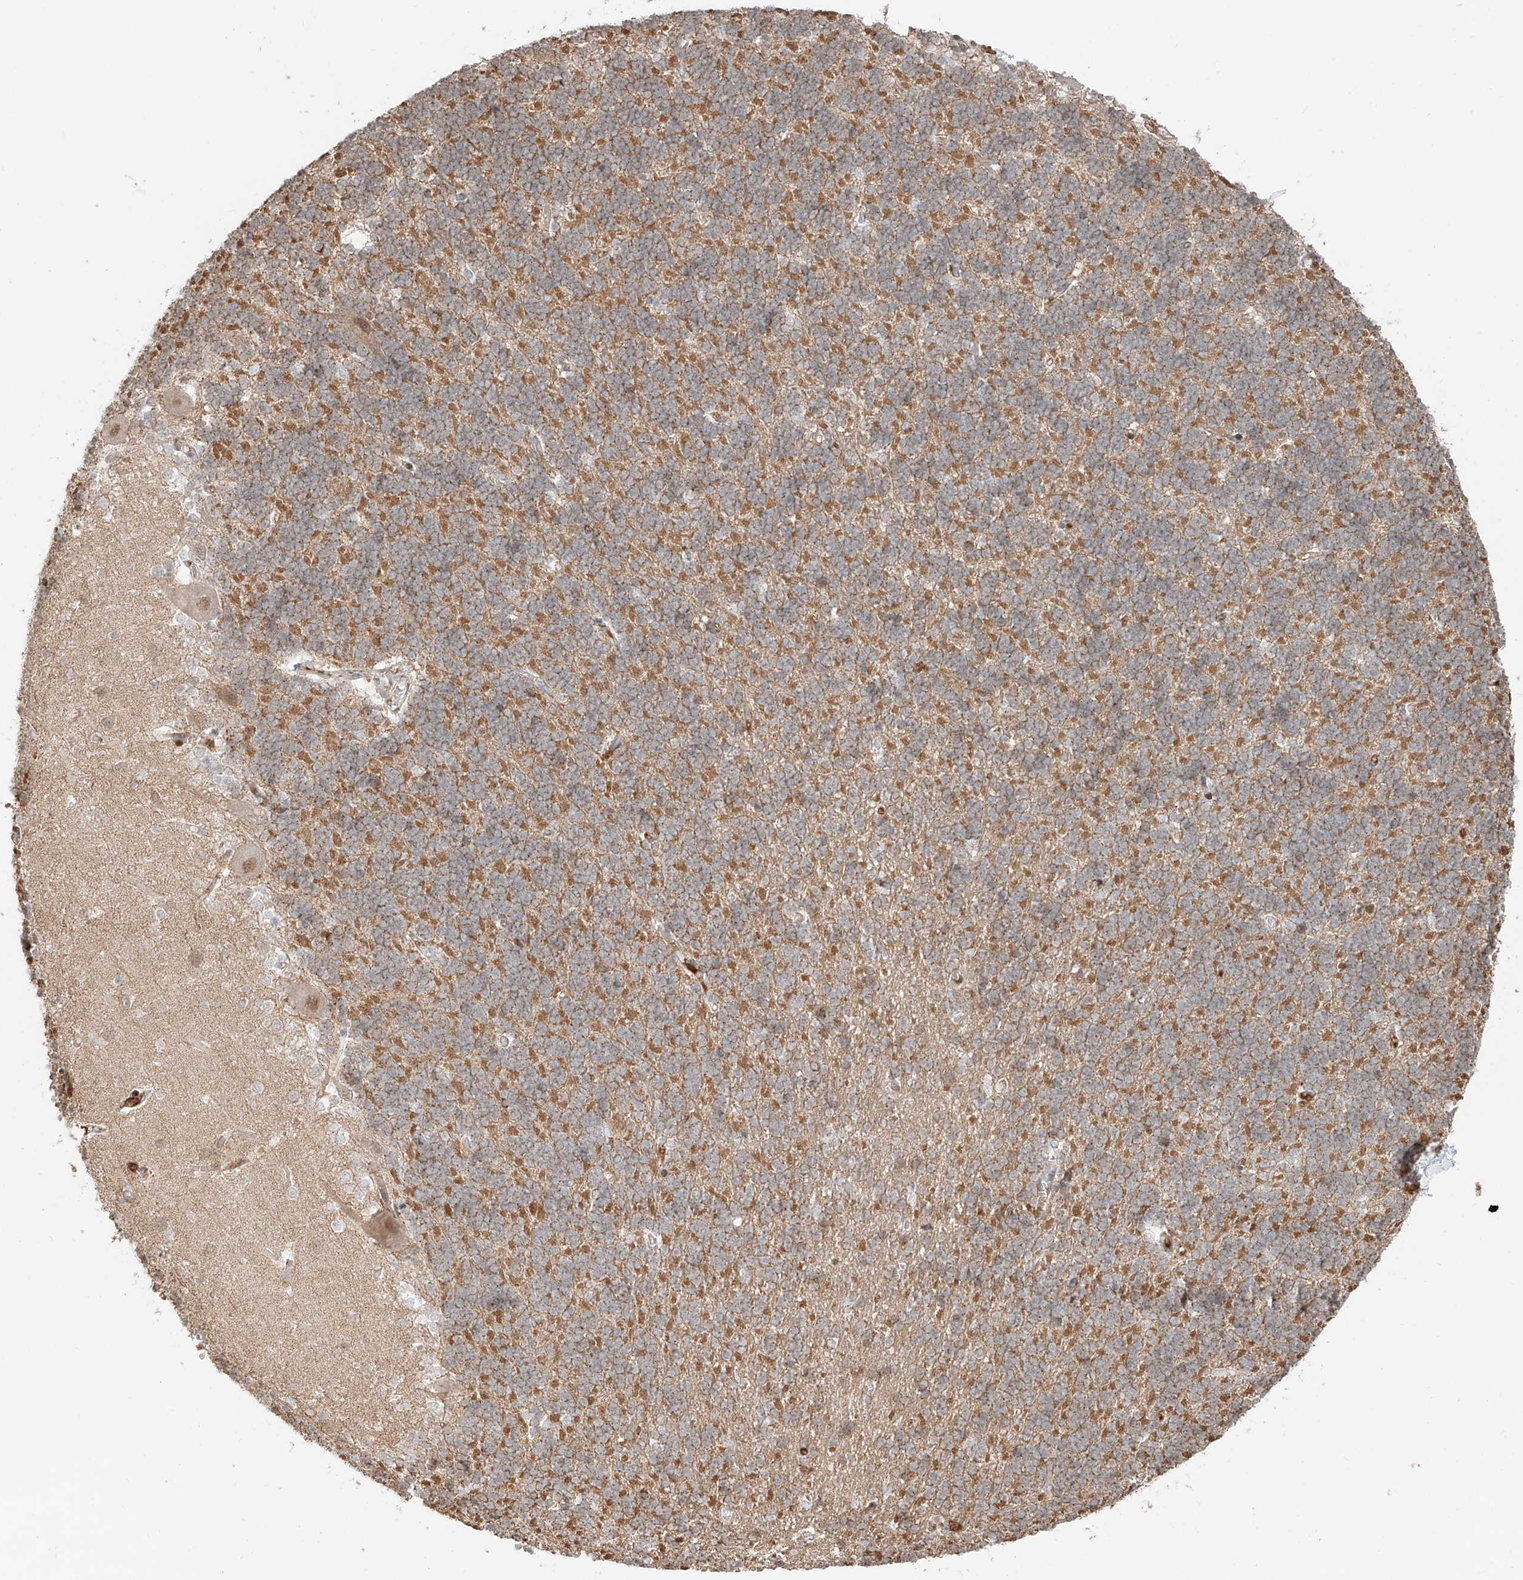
{"staining": {"intensity": "moderate", "quantity": "25%-75%", "location": "cytoplasmic/membranous"}, "tissue": "cerebellum", "cell_type": "Cells in granular layer", "image_type": "normal", "snomed": [{"axis": "morphology", "description": "Normal tissue, NOS"}, {"axis": "topography", "description": "Cerebellum"}], "caption": "Cells in granular layer display moderate cytoplasmic/membranous expression in approximately 25%-75% of cells in unremarkable cerebellum. (Brightfield microscopy of DAB IHC at high magnification).", "gene": "CEP162", "patient": {"sex": "male", "age": 37}}